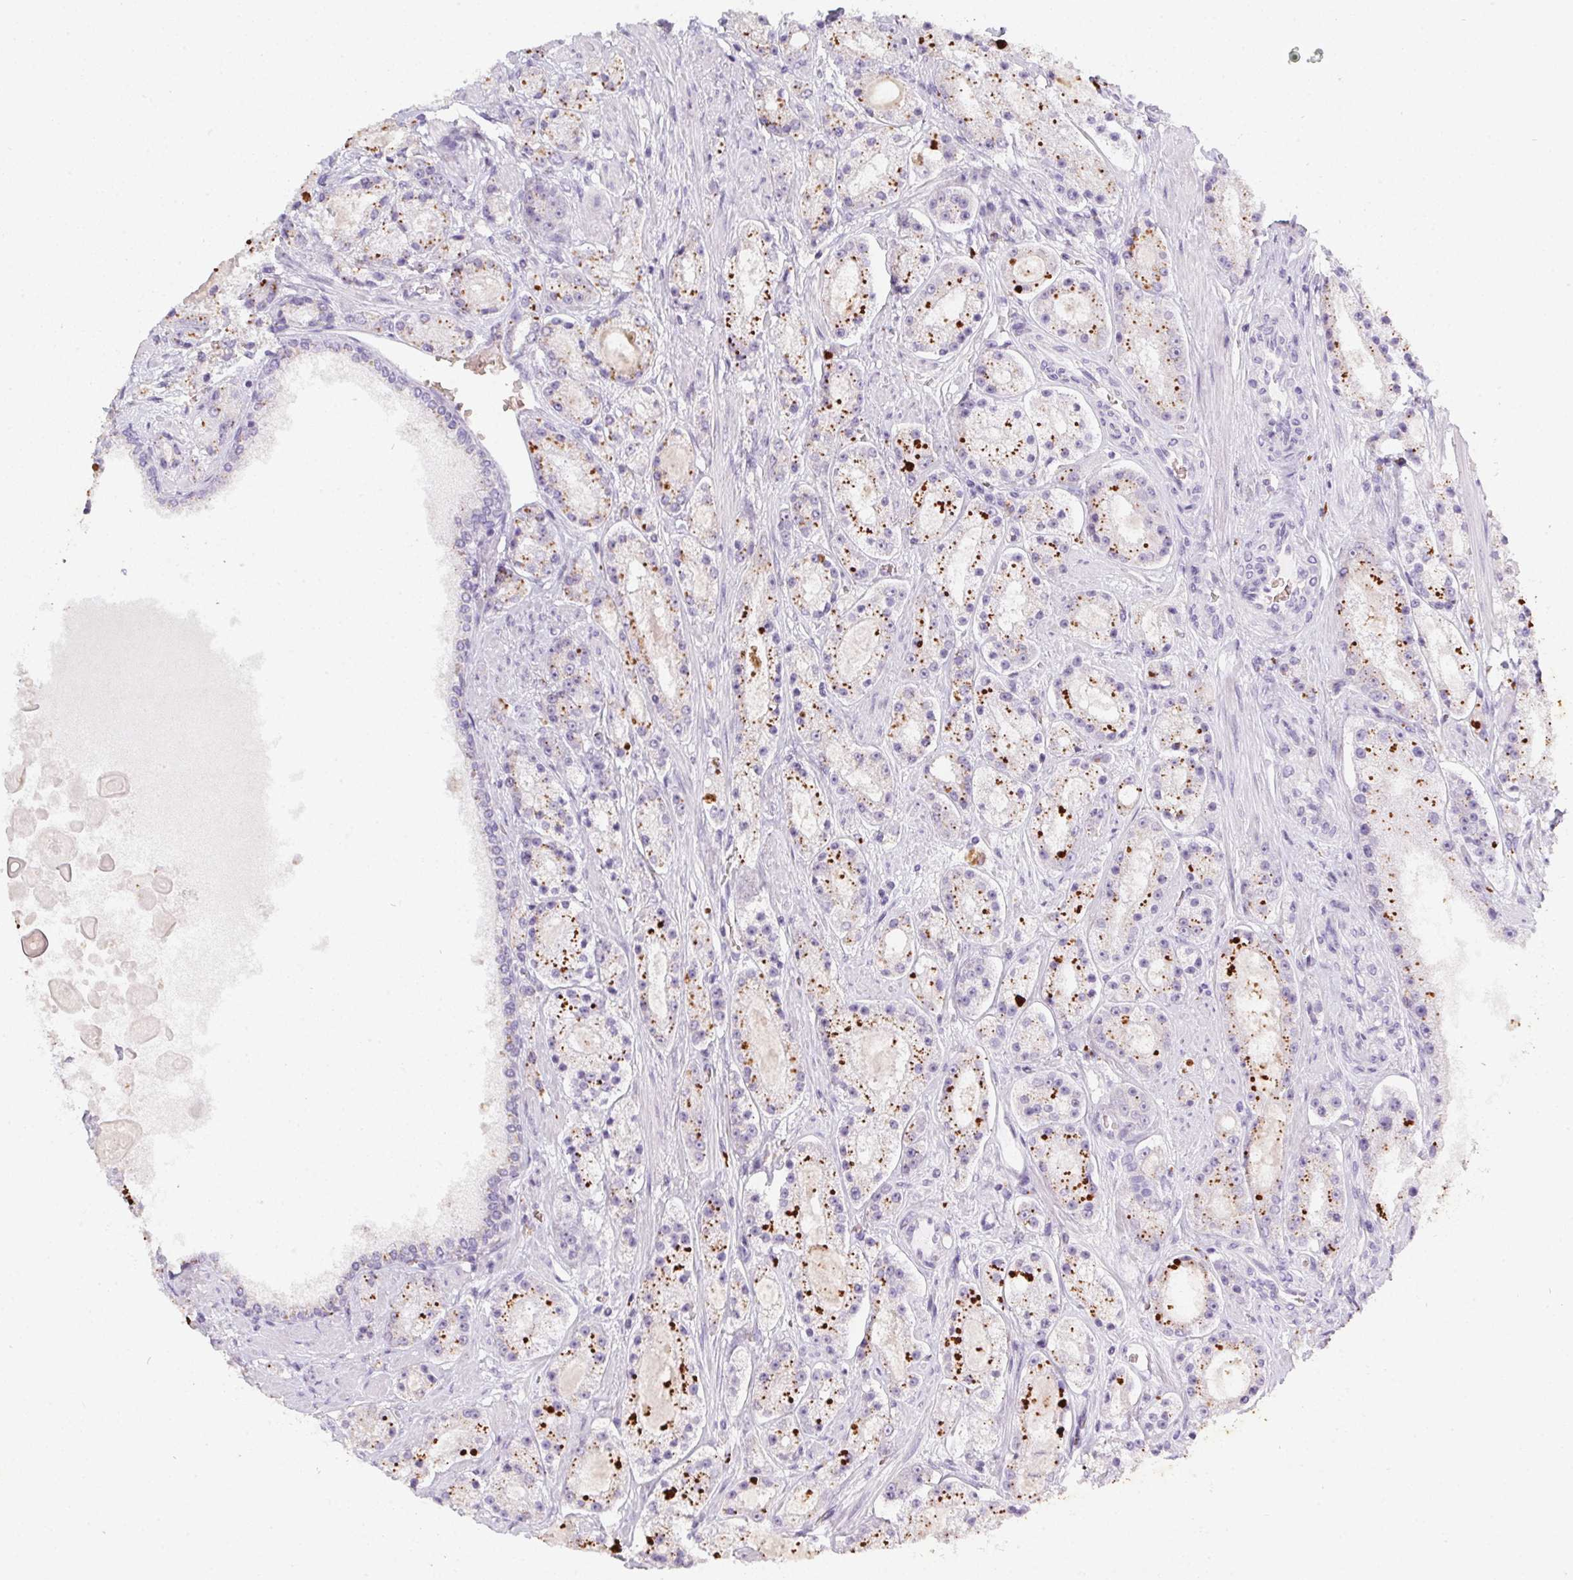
{"staining": {"intensity": "strong", "quantity": "25%-75%", "location": "cytoplasmic/membranous"}, "tissue": "prostate cancer", "cell_type": "Tumor cells", "image_type": "cancer", "snomed": [{"axis": "morphology", "description": "Adenocarcinoma, High grade"}, {"axis": "topography", "description": "Prostate"}], "caption": "A high amount of strong cytoplasmic/membranous positivity is present in approximately 25%-75% of tumor cells in prostate high-grade adenocarcinoma tissue. (DAB = brown stain, brightfield microscopy at high magnification).", "gene": "DCD", "patient": {"sex": "male", "age": 67}}